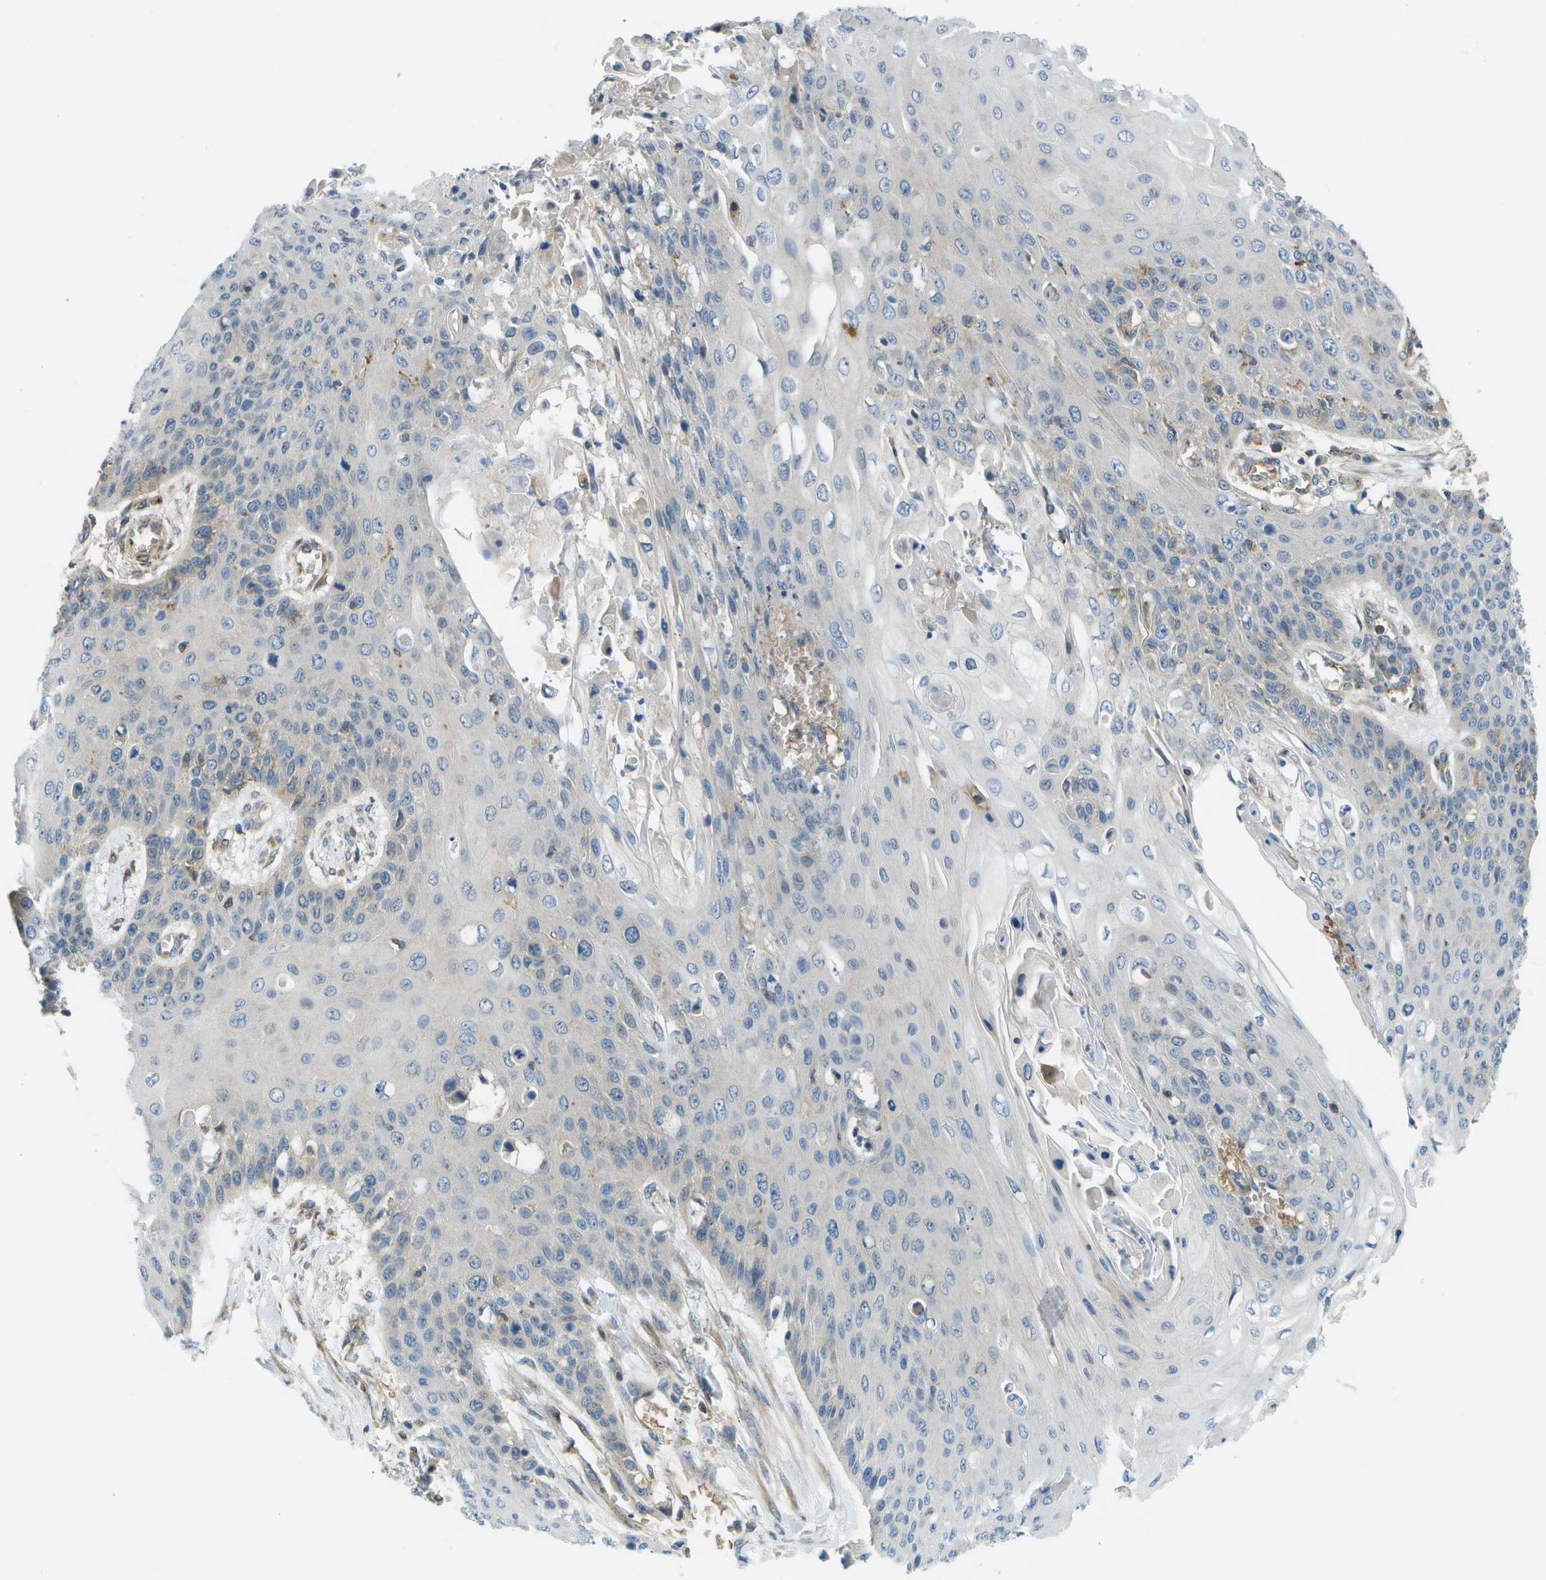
{"staining": {"intensity": "negative", "quantity": "none", "location": "none"}, "tissue": "cervical cancer", "cell_type": "Tumor cells", "image_type": "cancer", "snomed": [{"axis": "morphology", "description": "Squamous cell carcinoma, NOS"}, {"axis": "topography", "description": "Cervix"}], "caption": "Immunohistochemistry (IHC) micrograph of cervical squamous cell carcinoma stained for a protein (brown), which exhibits no expression in tumor cells.", "gene": "CTIF", "patient": {"sex": "female", "age": 39}}